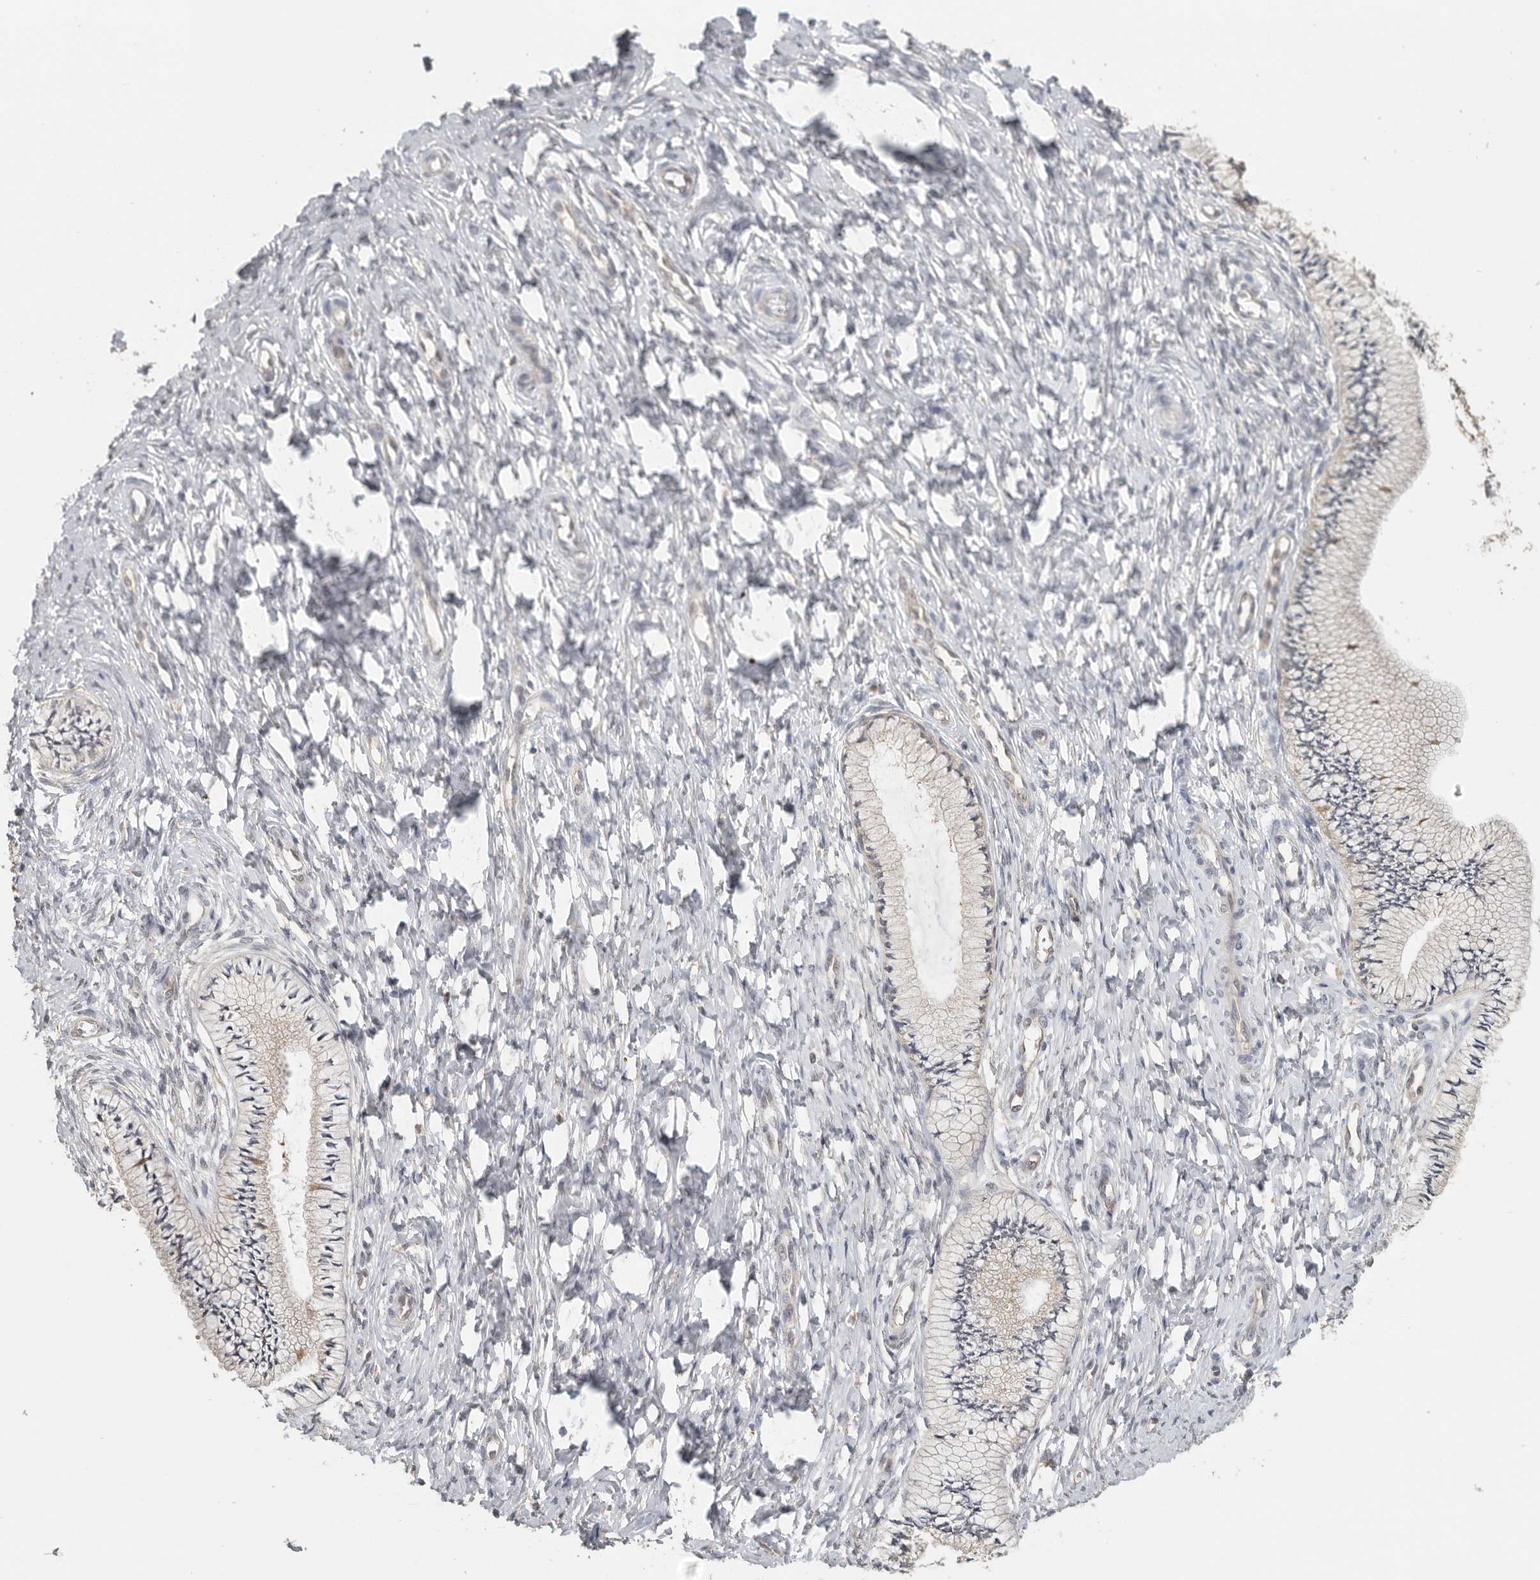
{"staining": {"intensity": "negative", "quantity": "none", "location": "none"}, "tissue": "cervix", "cell_type": "Glandular cells", "image_type": "normal", "snomed": [{"axis": "morphology", "description": "Normal tissue, NOS"}, {"axis": "topography", "description": "Cervix"}], "caption": "Immunohistochemistry of unremarkable cervix demonstrates no staining in glandular cells. The staining is performed using DAB (3,3'-diaminobenzidine) brown chromogen with nuclei counter-stained in using hematoxylin.", "gene": "CCT8", "patient": {"sex": "female", "age": 36}}